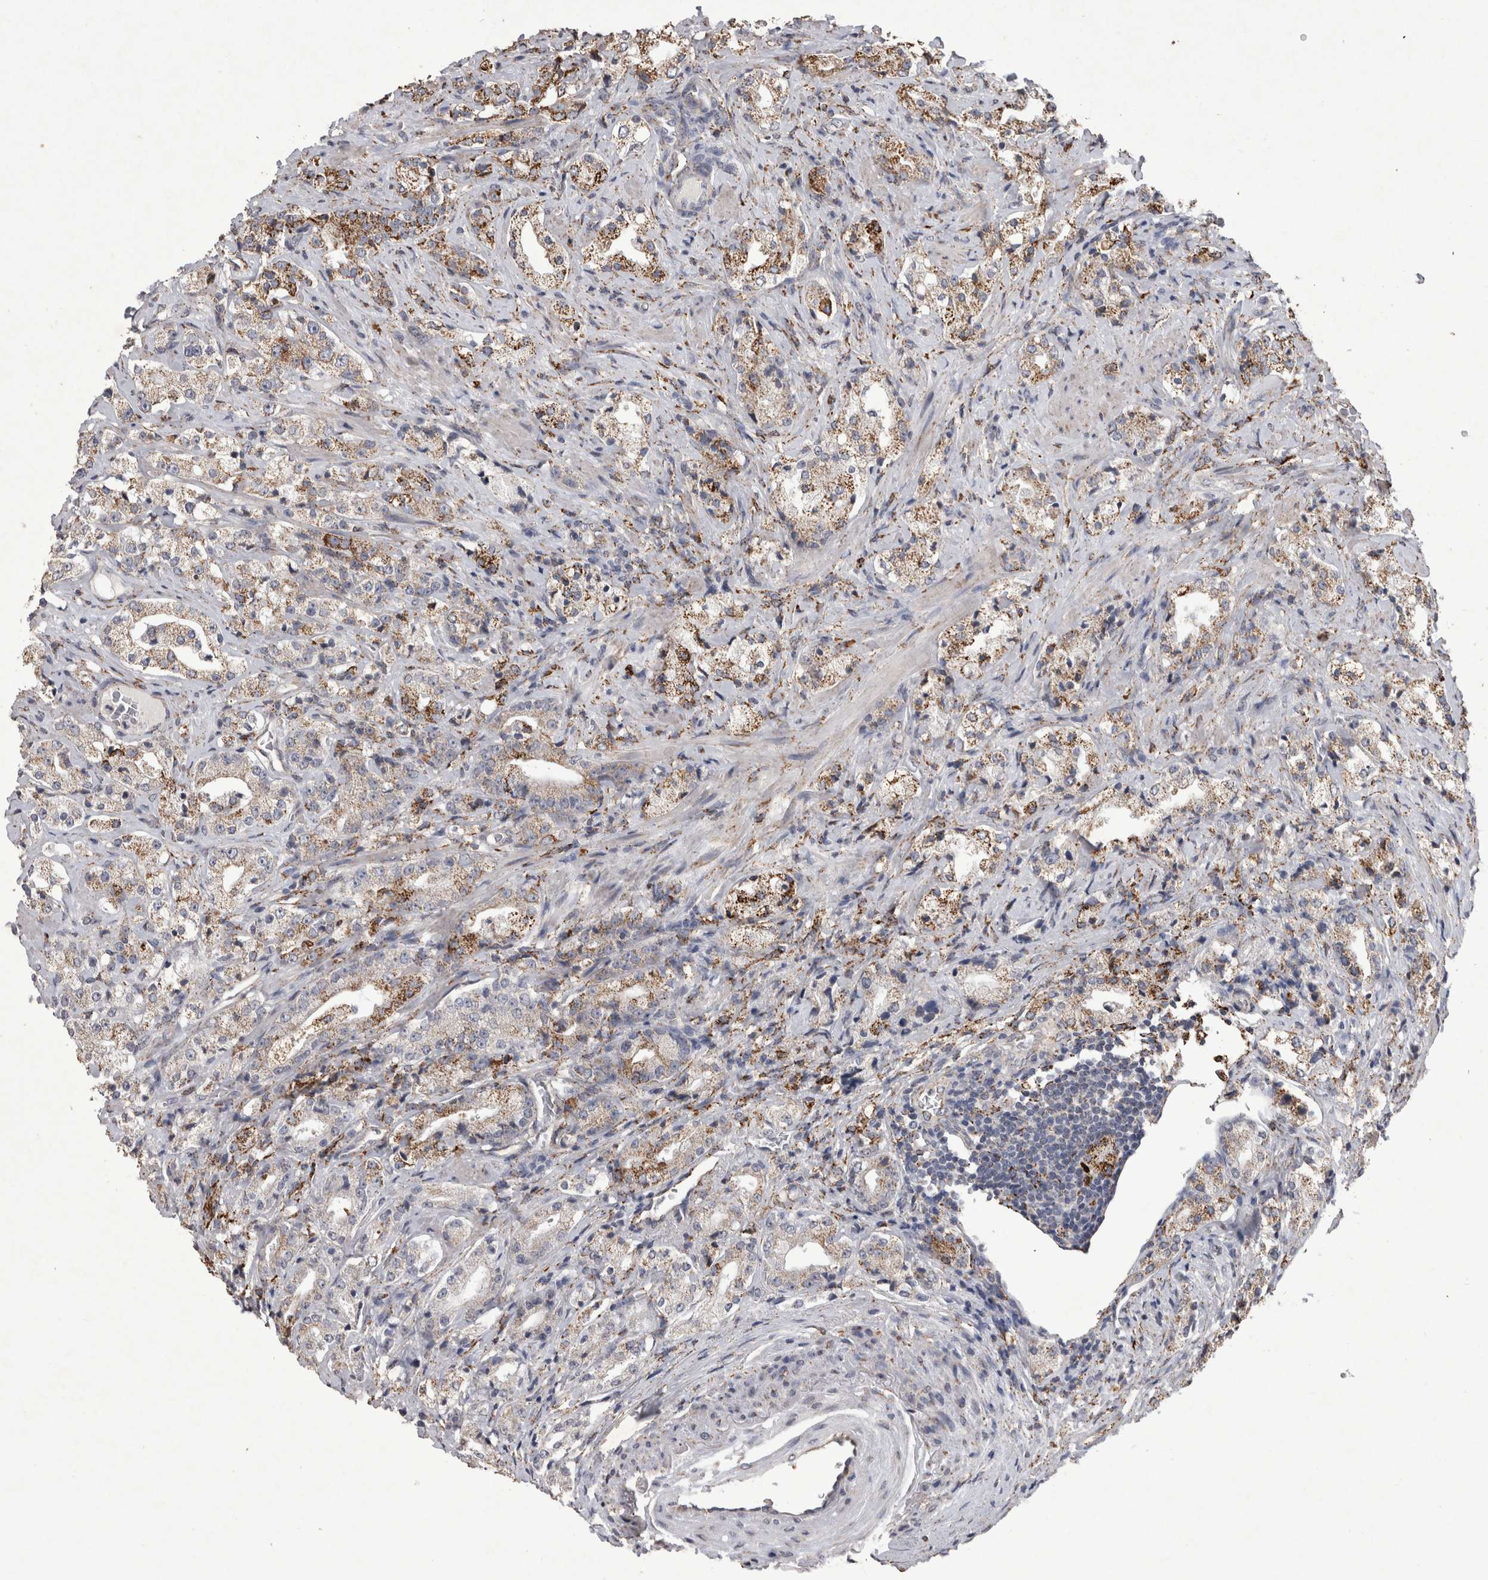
{"staining": {"intensity": "moderate", "quantity": ">75%", "location": "cytoplasmic/membranous"}, "tissue": "prostate cancer", "cell_type": "Tumor cells", "image_type": "cancer", "snomed": [{"axis": "morphology", "description": "Adenocarcinoma, High grade"}, {"axis": "topography", "description": "Prostate"}], "caption": "Immunohistochemical staining of human prostate adenocarcinoma (high-grade) demonstrates medium levels of moderate cytoplasmic/membranous protein staining in about >75% of tumor cells. (Stains: DAB in brown, nuclei in blue, Microscopy: brightfield microscopy at high magnification).", "gene": "DKK3", "patient": {"sex": "male", "age": 63}}